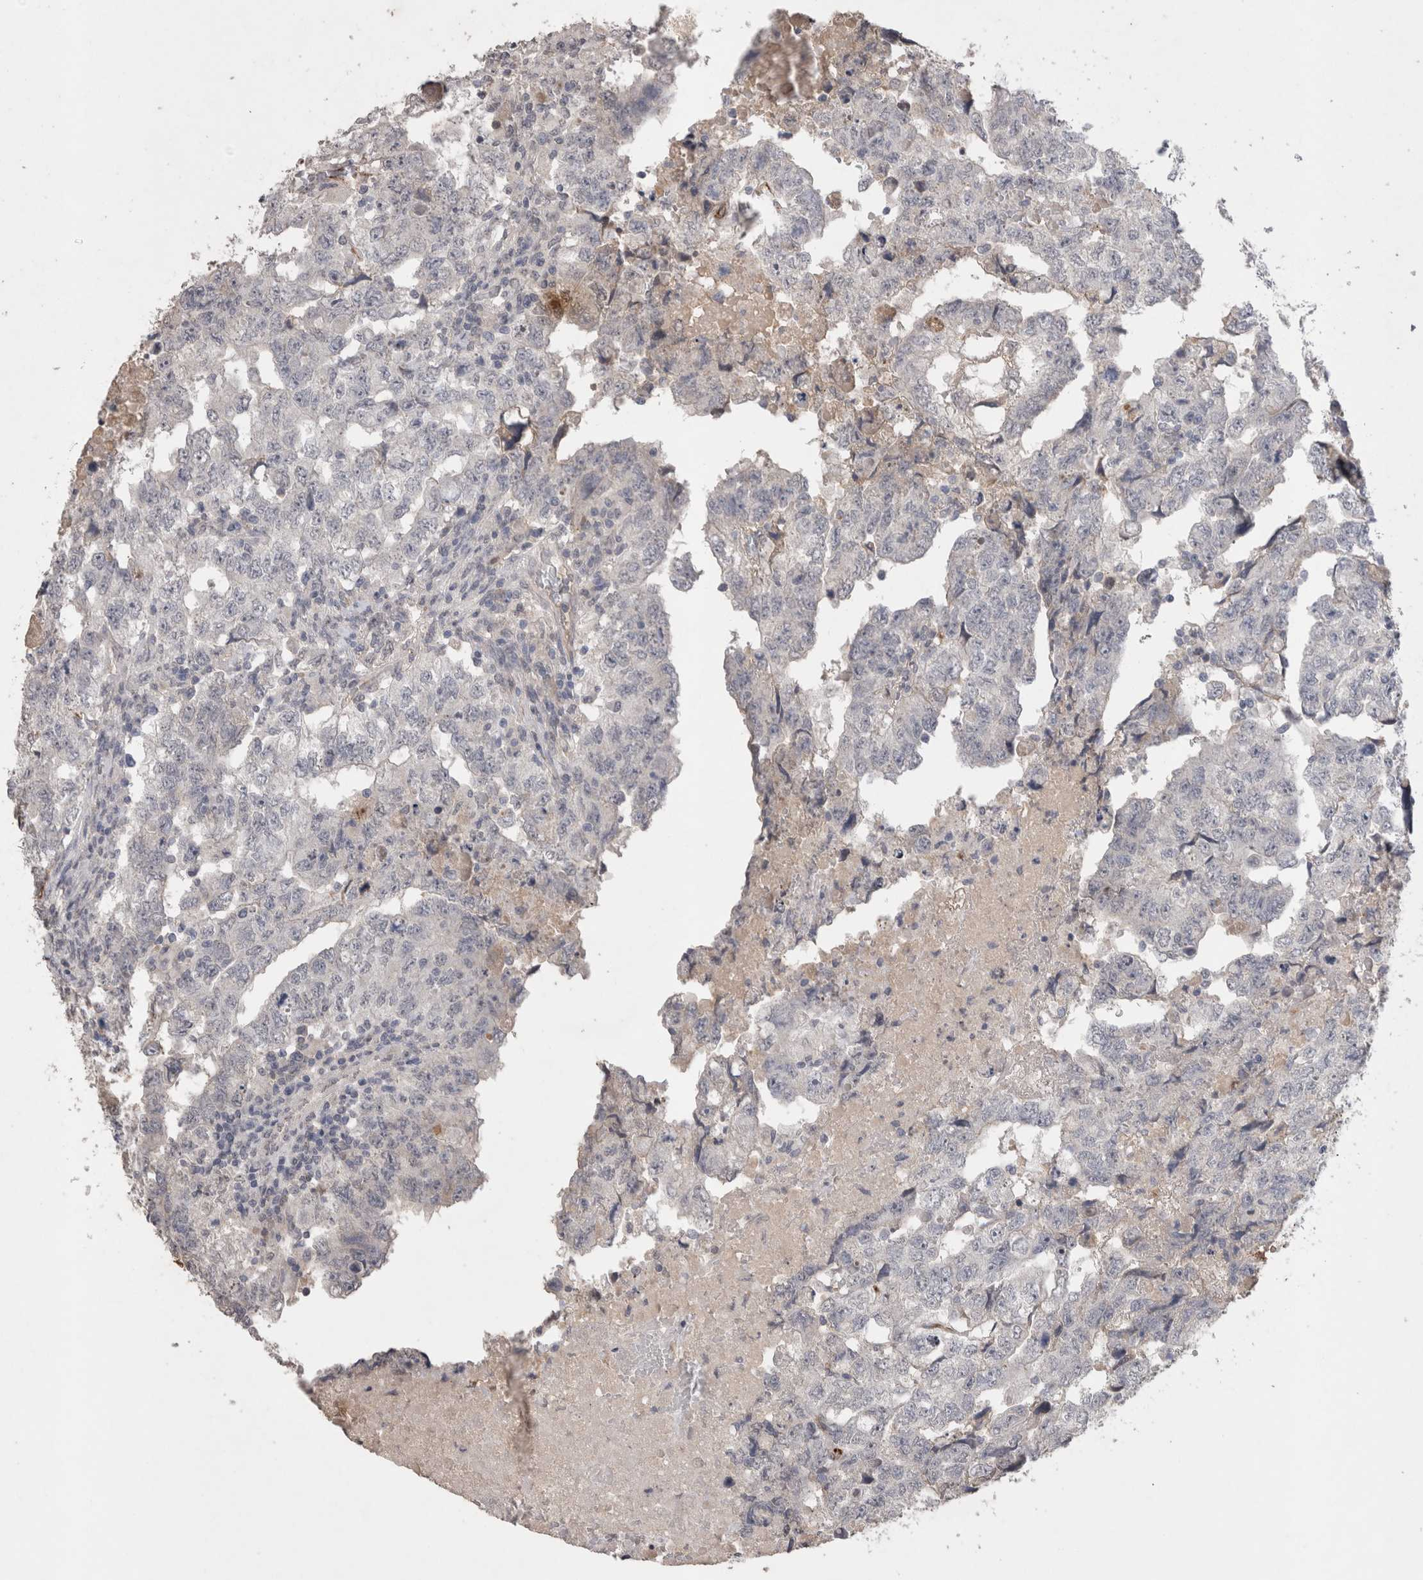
{"staining": {"intensity": "negative", "quantity": "none", "location": "none"}, "tissue": "testis cancer", "cell_type": "Tumor cells", "image_type": "cancer", "snomed": [{"axis": "morphology", "description": "Carcinoma, Embryonal, NOS"}, {"axis": "topography", "description": "Testis"}], "caption": "The histopathology image reveals no significant staining in tumor cells of testis cancer.", "gene": "CDH13", "patient": {"sex": "male", "age": 36}}